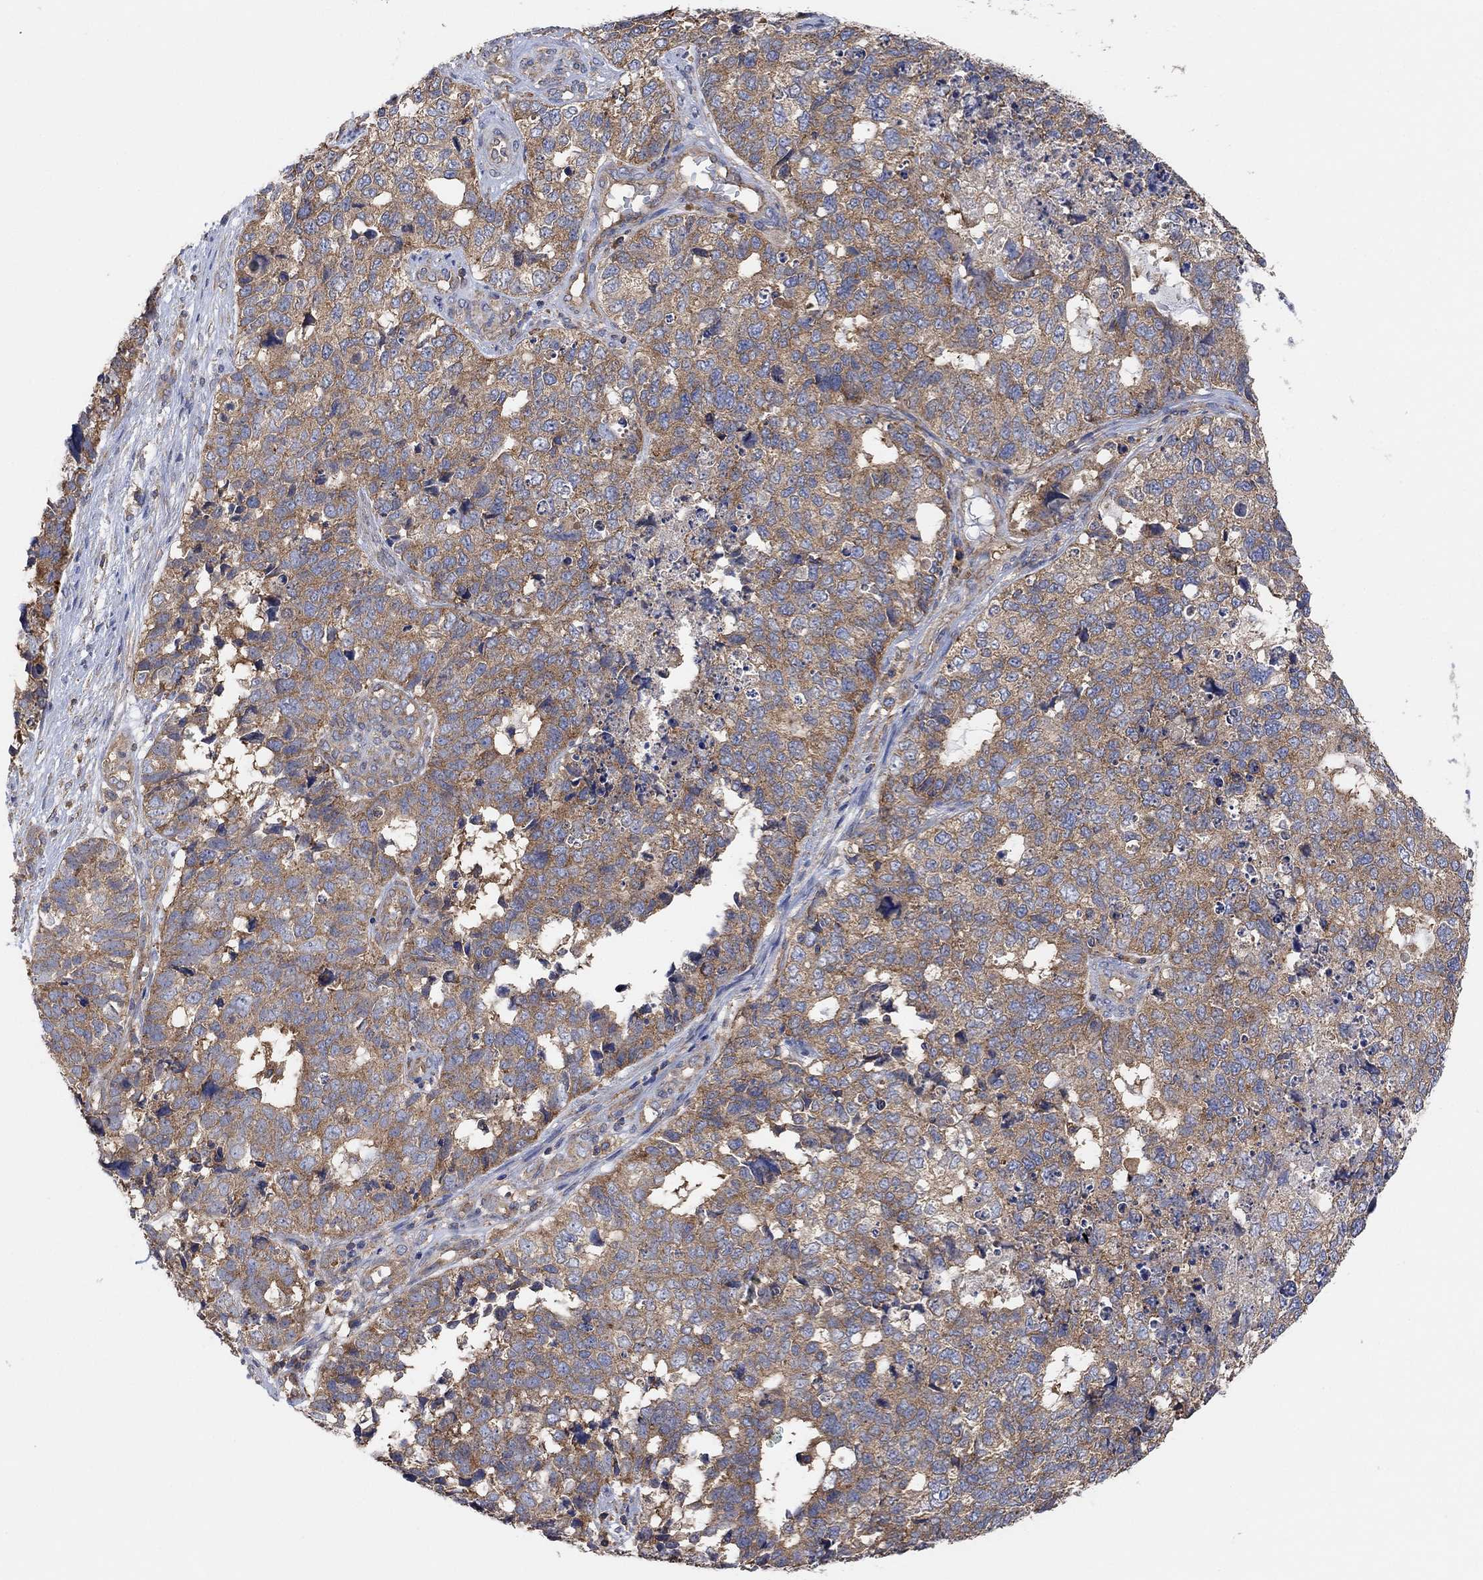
{"staining": {"intensity": "moderate", "quantity": "<25%", "location": "cytoplasmic/membranous"}, "tissue": "cervical cancer", "cell_type": "Tumor cells", "image_type": "cancer", "snomed": [{"axis": "morphology", "description": "Squamous cell carcinoma, NOS"}, {"axis": "topography", "description": "Cervix"}], "caption": "Cervical cancer stained with a protein marker demonstrates moderate staining in tumor cells.", "gene": "BLOC1S3", "patient": {"sex": "female", "age": 63}}